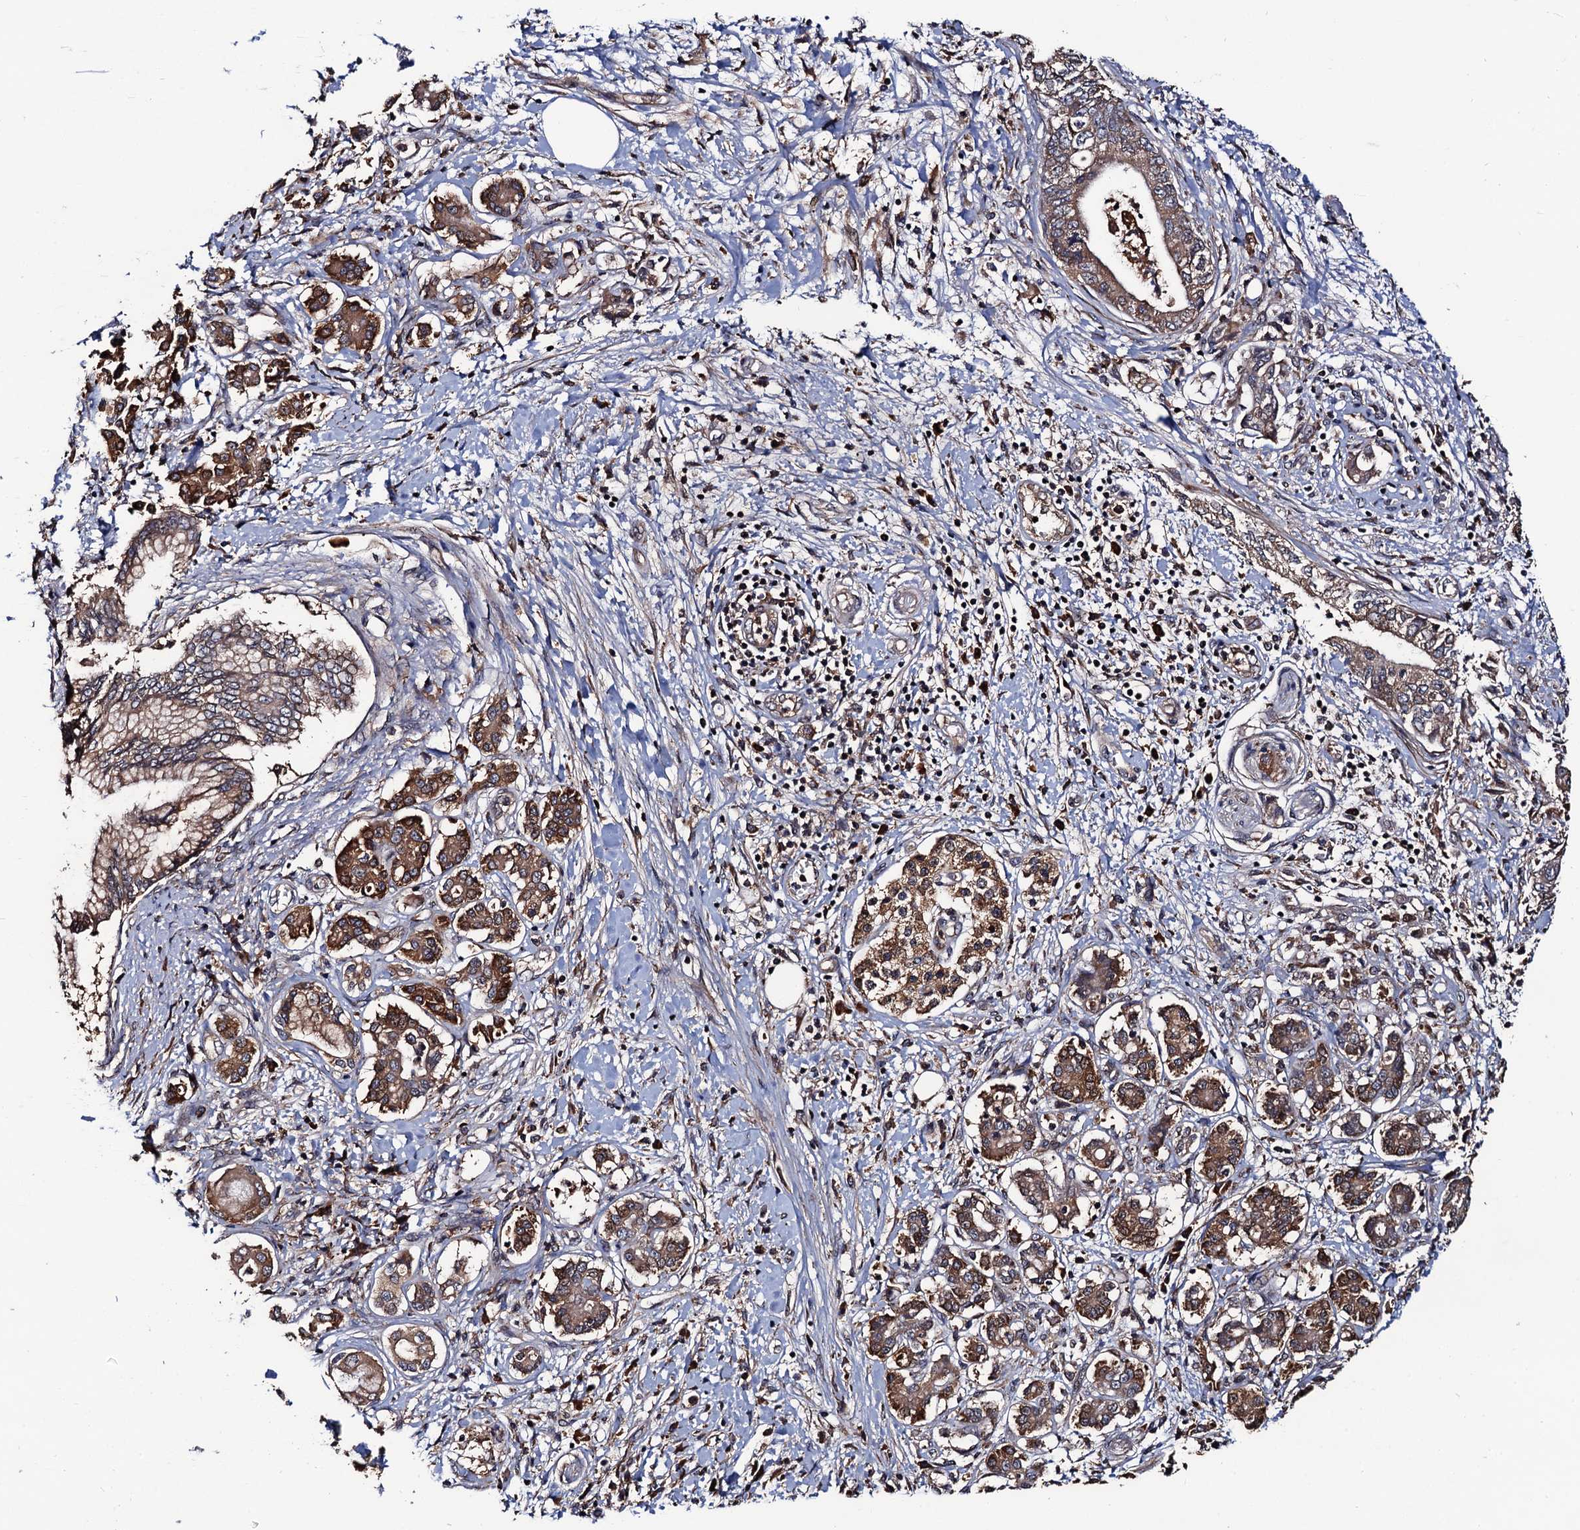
{"staining": {"intensity": "moderate", "quantity": ">75%", "location": "cytoplasmic/membranous"}, "tissue": "pancreatic cancer", "cell_type": "Tumor cells", "image_type": "cancer", "snomed": [{"axis": "morphology", "description": "Adenocarcinoma, NOS"}, {"axis": "topography", "description": "Pancreas"}], "caption": "An image of human pancreatic adenocarcinoma stained for a protein demonstrates moderate cytoplasmic/membranous brown staining in tumor cells.", "gene": "RGS11", "patient": {"sex": "female", "age": 73}}